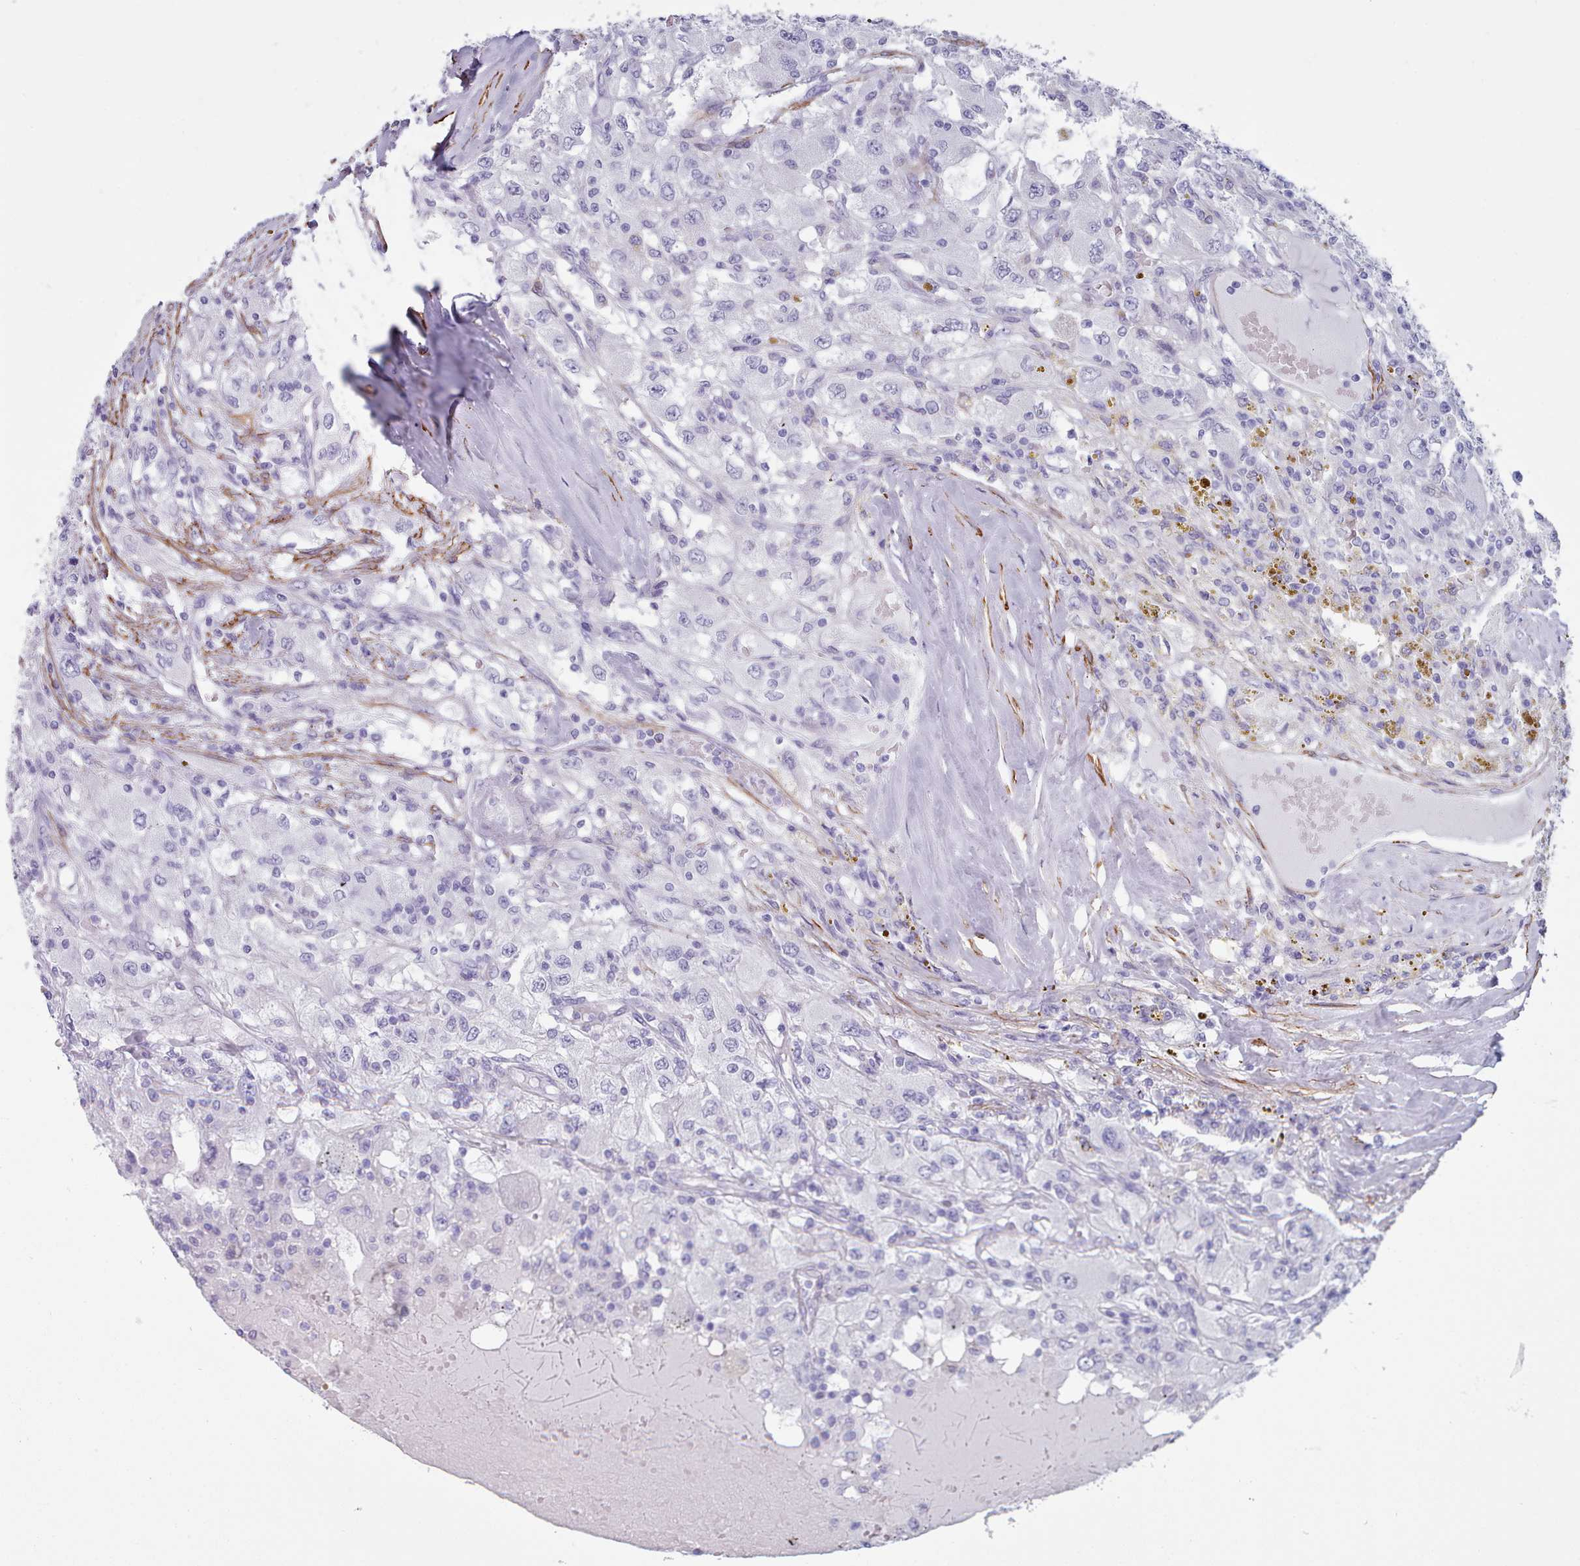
{"staining": {"intensity": "negative", "quantity": "none", "location": "none"}, "tissue": "renal cancer", "cell_type": "Tumor cells", "image_type": "cancer", "snomed": [{"axis": "morphology", "description": "Adenocarcinoma, NOS"}, {"axis": "topography", "description": "Kidney"}], "caption": "A high-resolution photomicrograph shows immunohistochemistry staining of renal adenocarcinoma, which reveals no significant expression in tumor cells. (Immunohistochemistry, brightfield microscopy, high magnification).", "gene": "FPGS", "patient": {"sex": "female", "age": 67}}